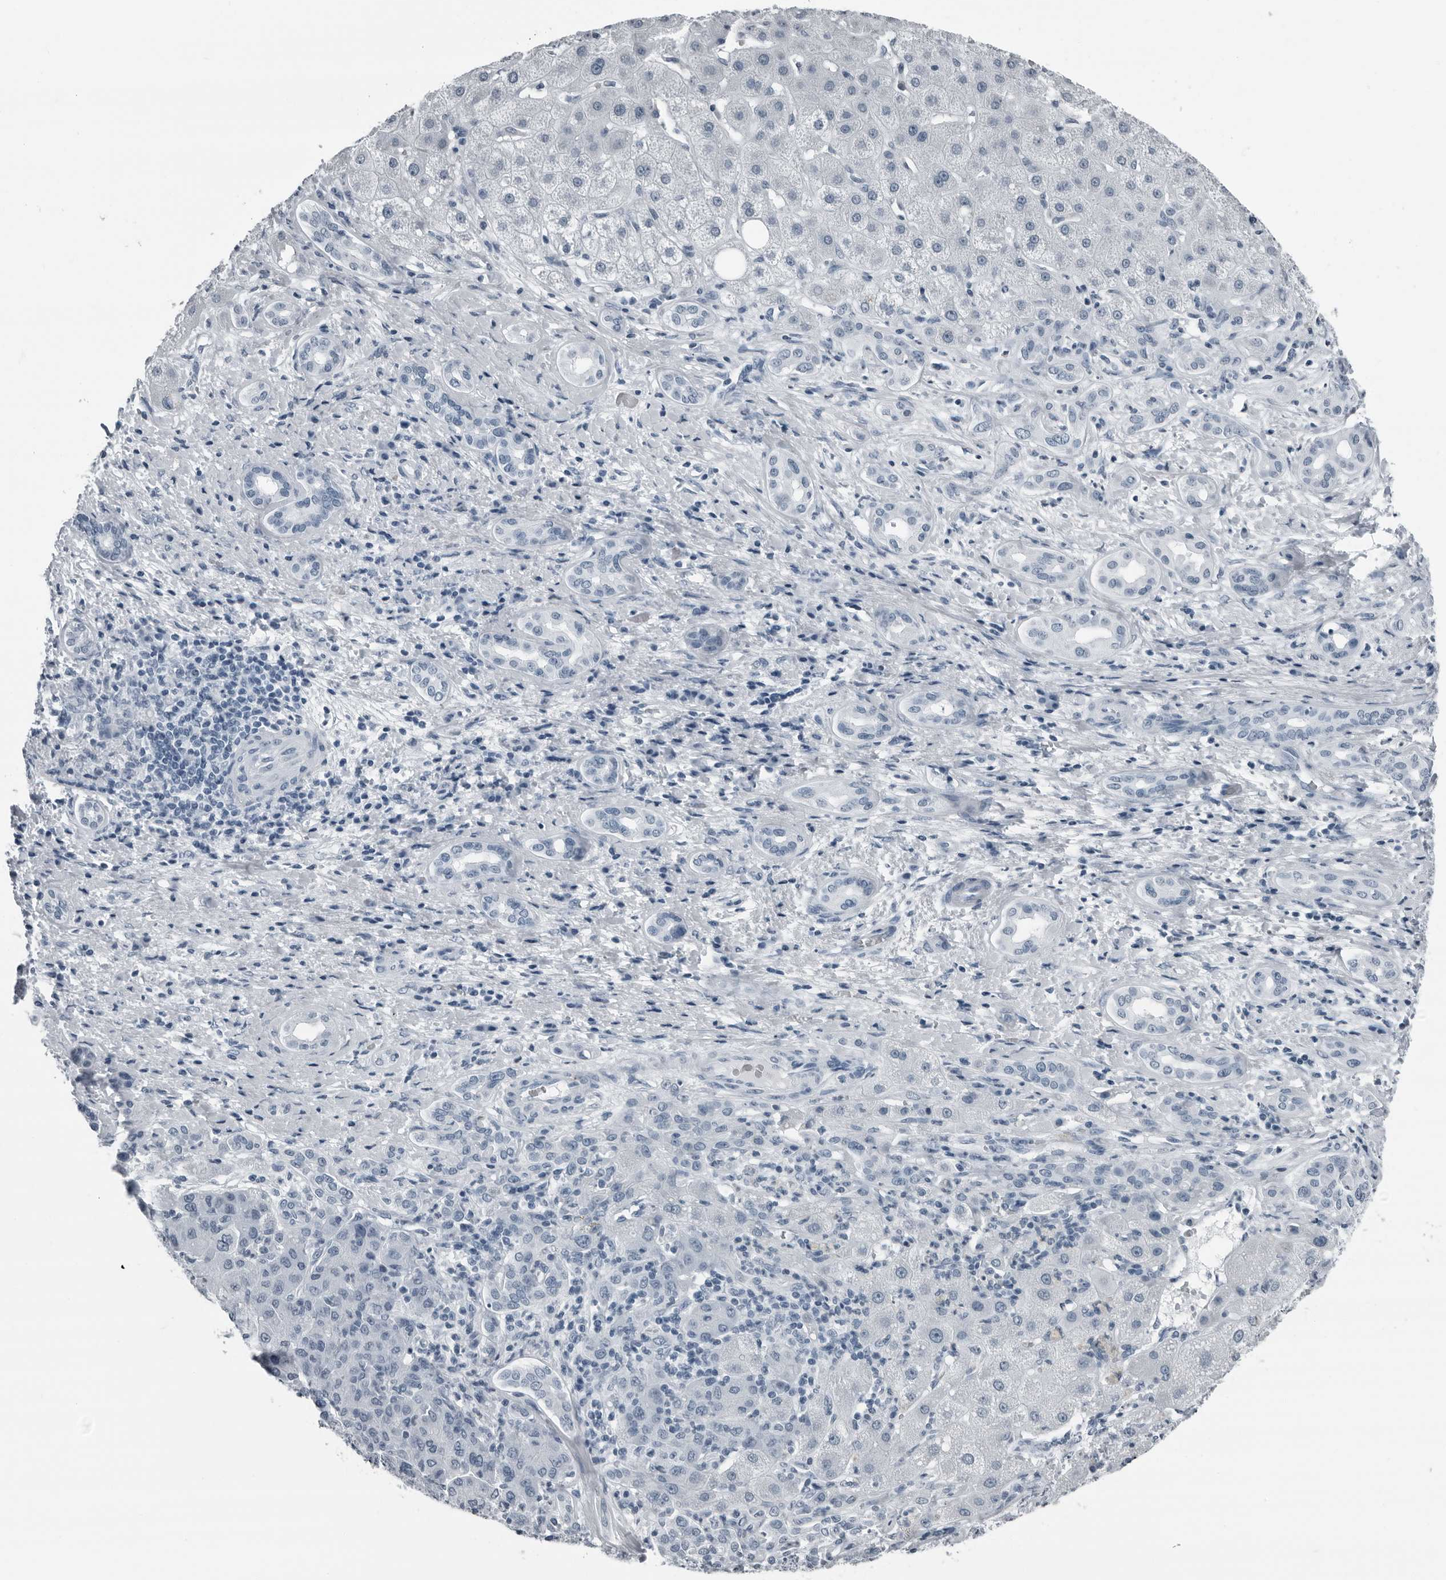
{"staining": {"intensity": "negative", "quantity": "none", "location": "none"}, "tissue": "liver cancer", "cell_type": "Tumor cells", "image_type": "cancer", "snomed": [{"axis": "morphology", "description": "Carcinoma, Hepatocellular, NOS"}, {"axis": "topography", "description": "Liver"}], "caption": "Immunohistochemical staining of human liver cancer exhibits no significant positivity in tumor cells.", "gene": "PRSS1", "patient": {"sex": "male", "age": 65}}